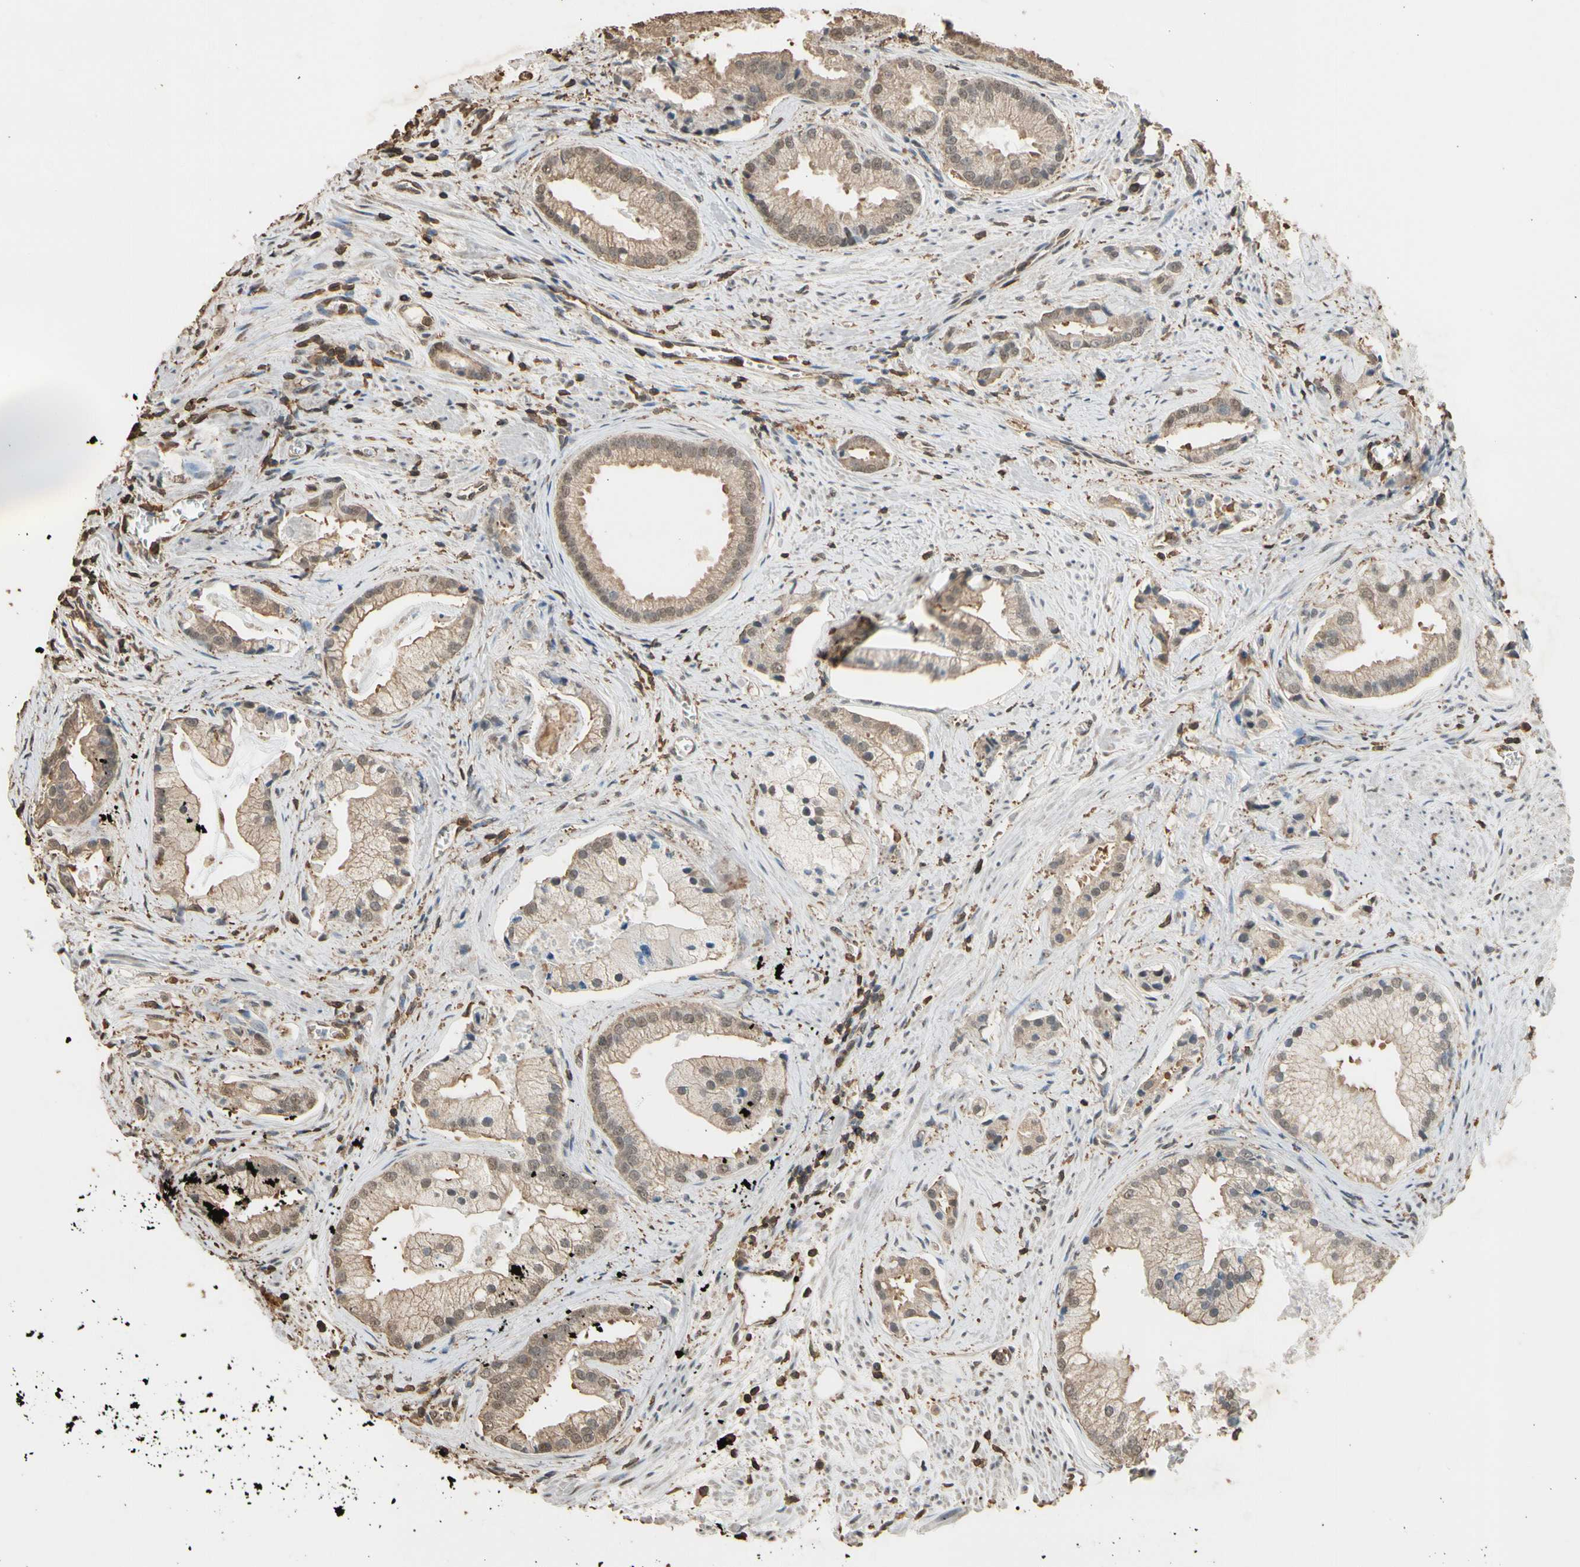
{"staining": {"intensity": "weak", "quantity": ">75%", "location": "cytoplasmic/membranous,nuclear"}, "tissue": "prostate cancer", "cell_type": "Tumor cells", "image_type": "cancer", "snomed": [{"axis": "morphology", "description": "Adenocarcinoma, High grade"}, {"axis": "topography", "description": "Prostate"}], "caption": "High-power microscopy captured an immunohistochemistry photomicrograph of prostate high-grade adenocarcinoma, revealing weak cytoplasmic/membranous and nuclear expression in about >75% of tumor cells. (Brightfield microscopy of DAB IHC at high magnification).", "gene": "TNFSF13B", "patient": {"sex": "male", "age": 67}}